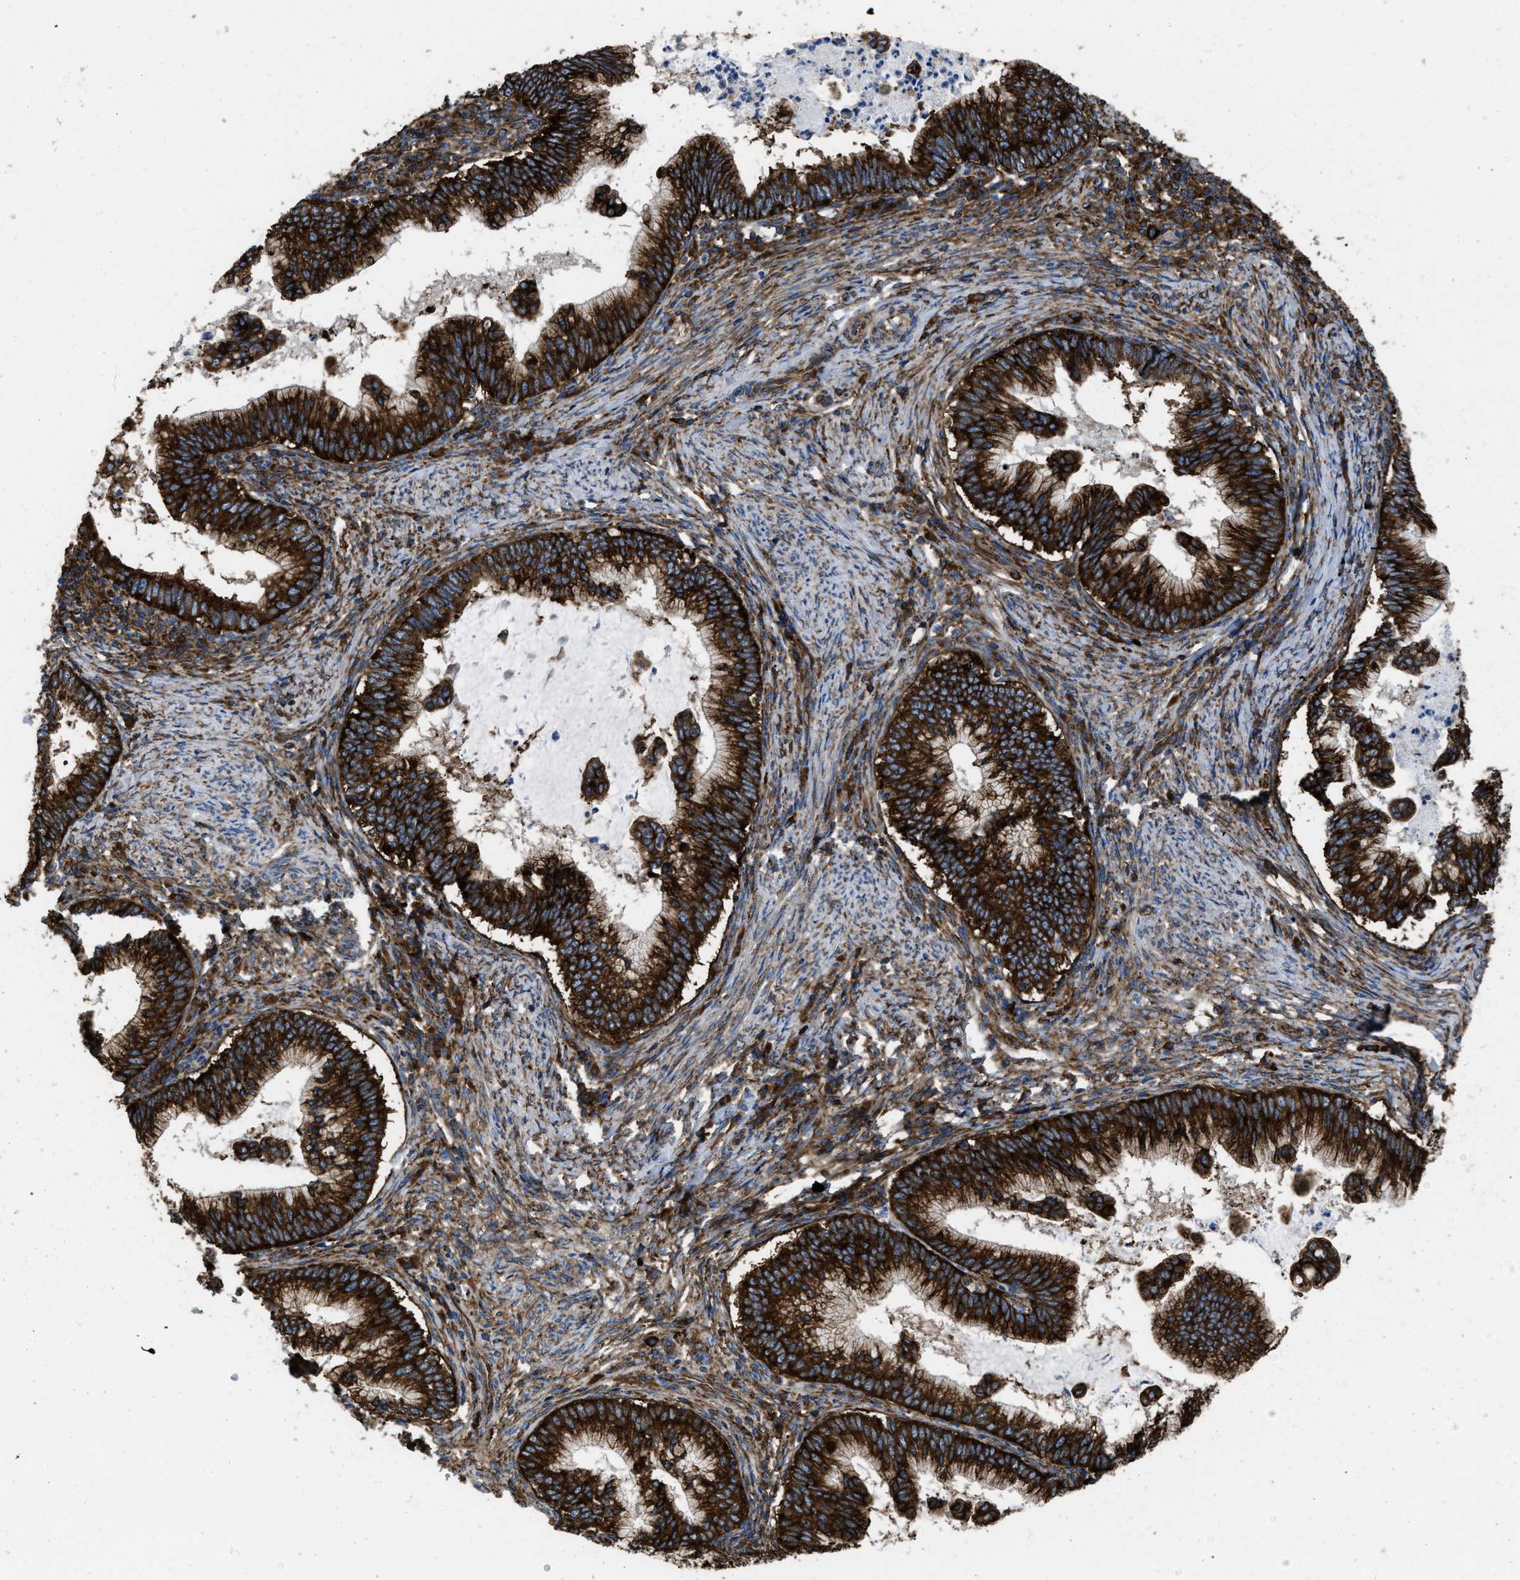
{"staining": {"intensity": "strong", "quantity": ">75%", "location": "cytoplasmic/membranous"}, "tissue": "cervical cancer", "cell_type": "Tumor cells", "image_type": "cancer", "snomed": [{"axis": "morphology", "description": "Adenocarcinoma, NOS"}, {"axis": "topography", "description": "Cervix"}], "caption": "Immunohistochemical staining of adenocarcinoma (cervical) demonstrates high levels of strong cytoplasmic/membranous positivity in approximately >75% of tumor cells.", "gene": "CAPRIN1", "patient": {"sex": "female", "age": 36}}